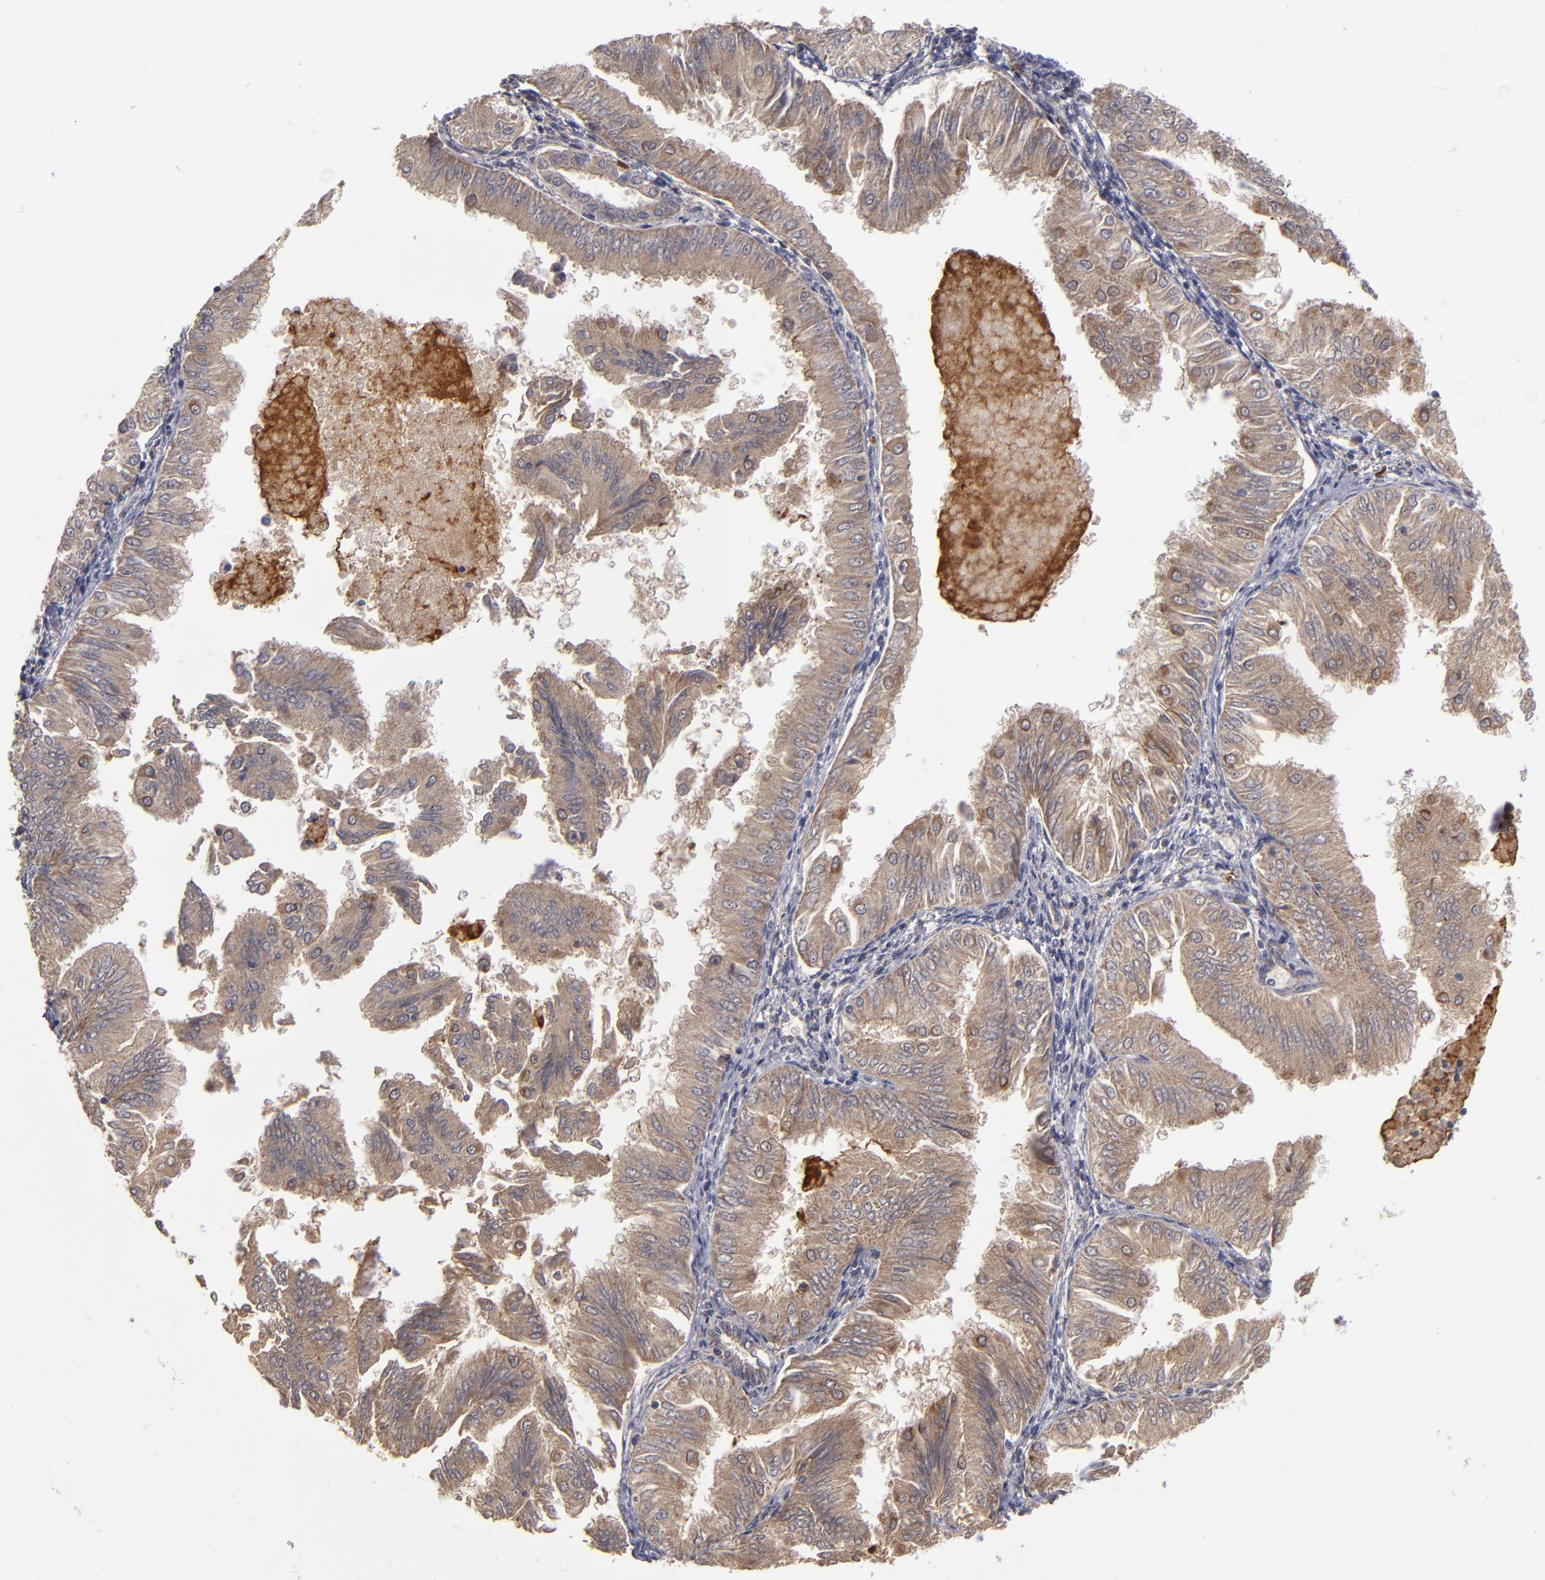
{"staining": {"intensity": "moderate", "quantity": ">75%", "location": "cytoplasmic/membranous"}, "tissue": "endometrial cancer", "cell_type": "Tumor cells", "image_type": "cancer", "snomed": [{"axis": "morphology", "description": "Adenocarcinoma, NOS"}, {"axis": "topography", "description": "Endometrium"}], "caption": "Immunohistochemical staining of human endometrial cancer displays medium levels of moderate cytoplasmic/membranous staining in approximately >75% of tumor cells. The protein is stained brown, and the nuclei are stained in blue (DAB IHC with brightfield microscopy, high magnification).", "gene": "EXD2", "patient": {"sex": "female", "age": 53}}